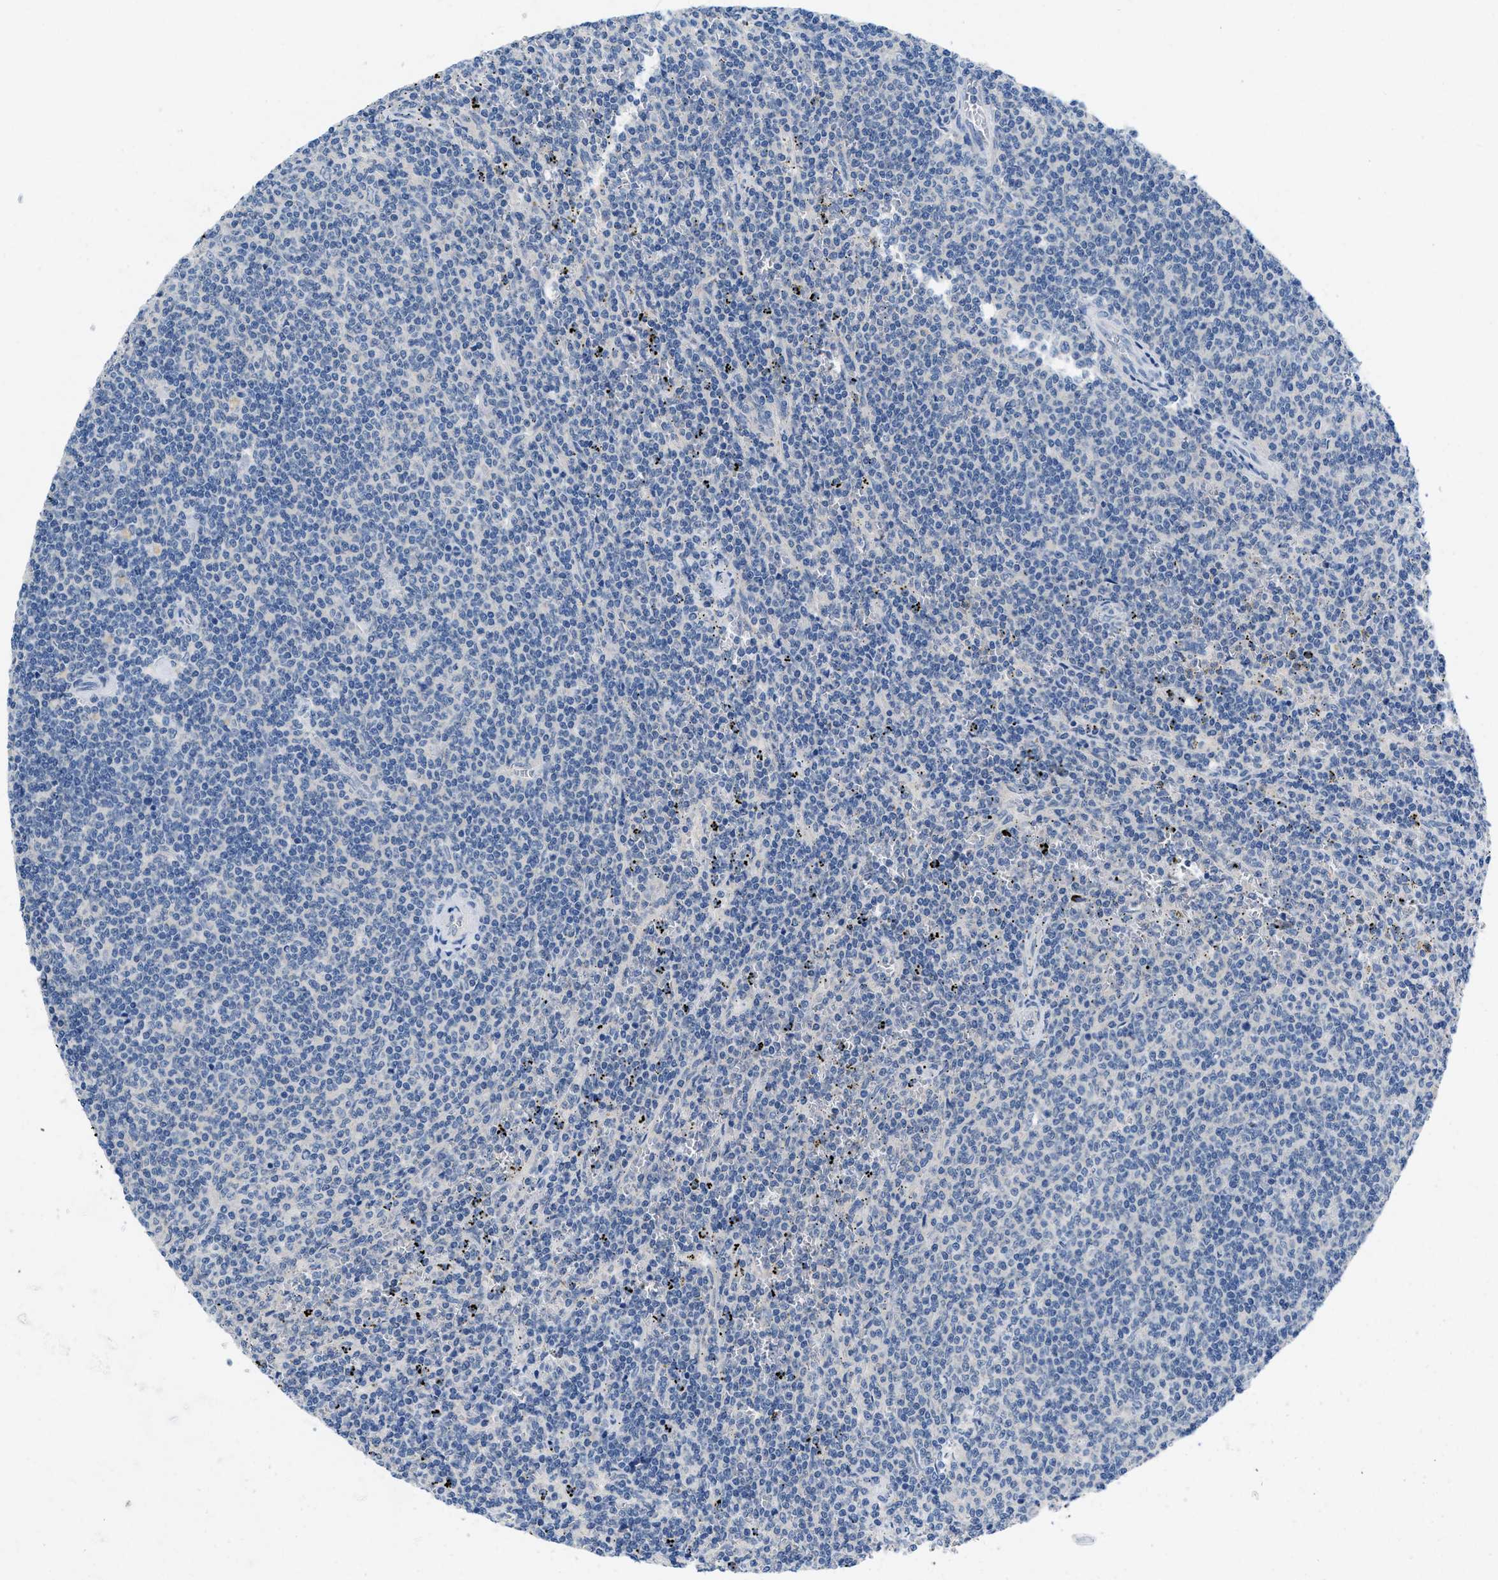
{"staining": {"intensity": "negative", "quantity": "none", "location": "none"}, "tissue": "lymphoma", "cell_type": "Tumor cells", "image_type": "cancer", "snomed": [{"axis": "morphology", "description": "Malignant lymphoma, non-Hodgkin's type, Low grade"}, {"axis": "topography", "description": "Spleen"}], "caption": "Immunohistochemistry (IHC) histopathology image of neoplastic tissue: human lymphoma stained with DAB (3,3'-diaminobenzidine) reveals no significant protein staining in tumor cells.", "gene": "PYY", "patient": {"sex": "female", "age": 50}}